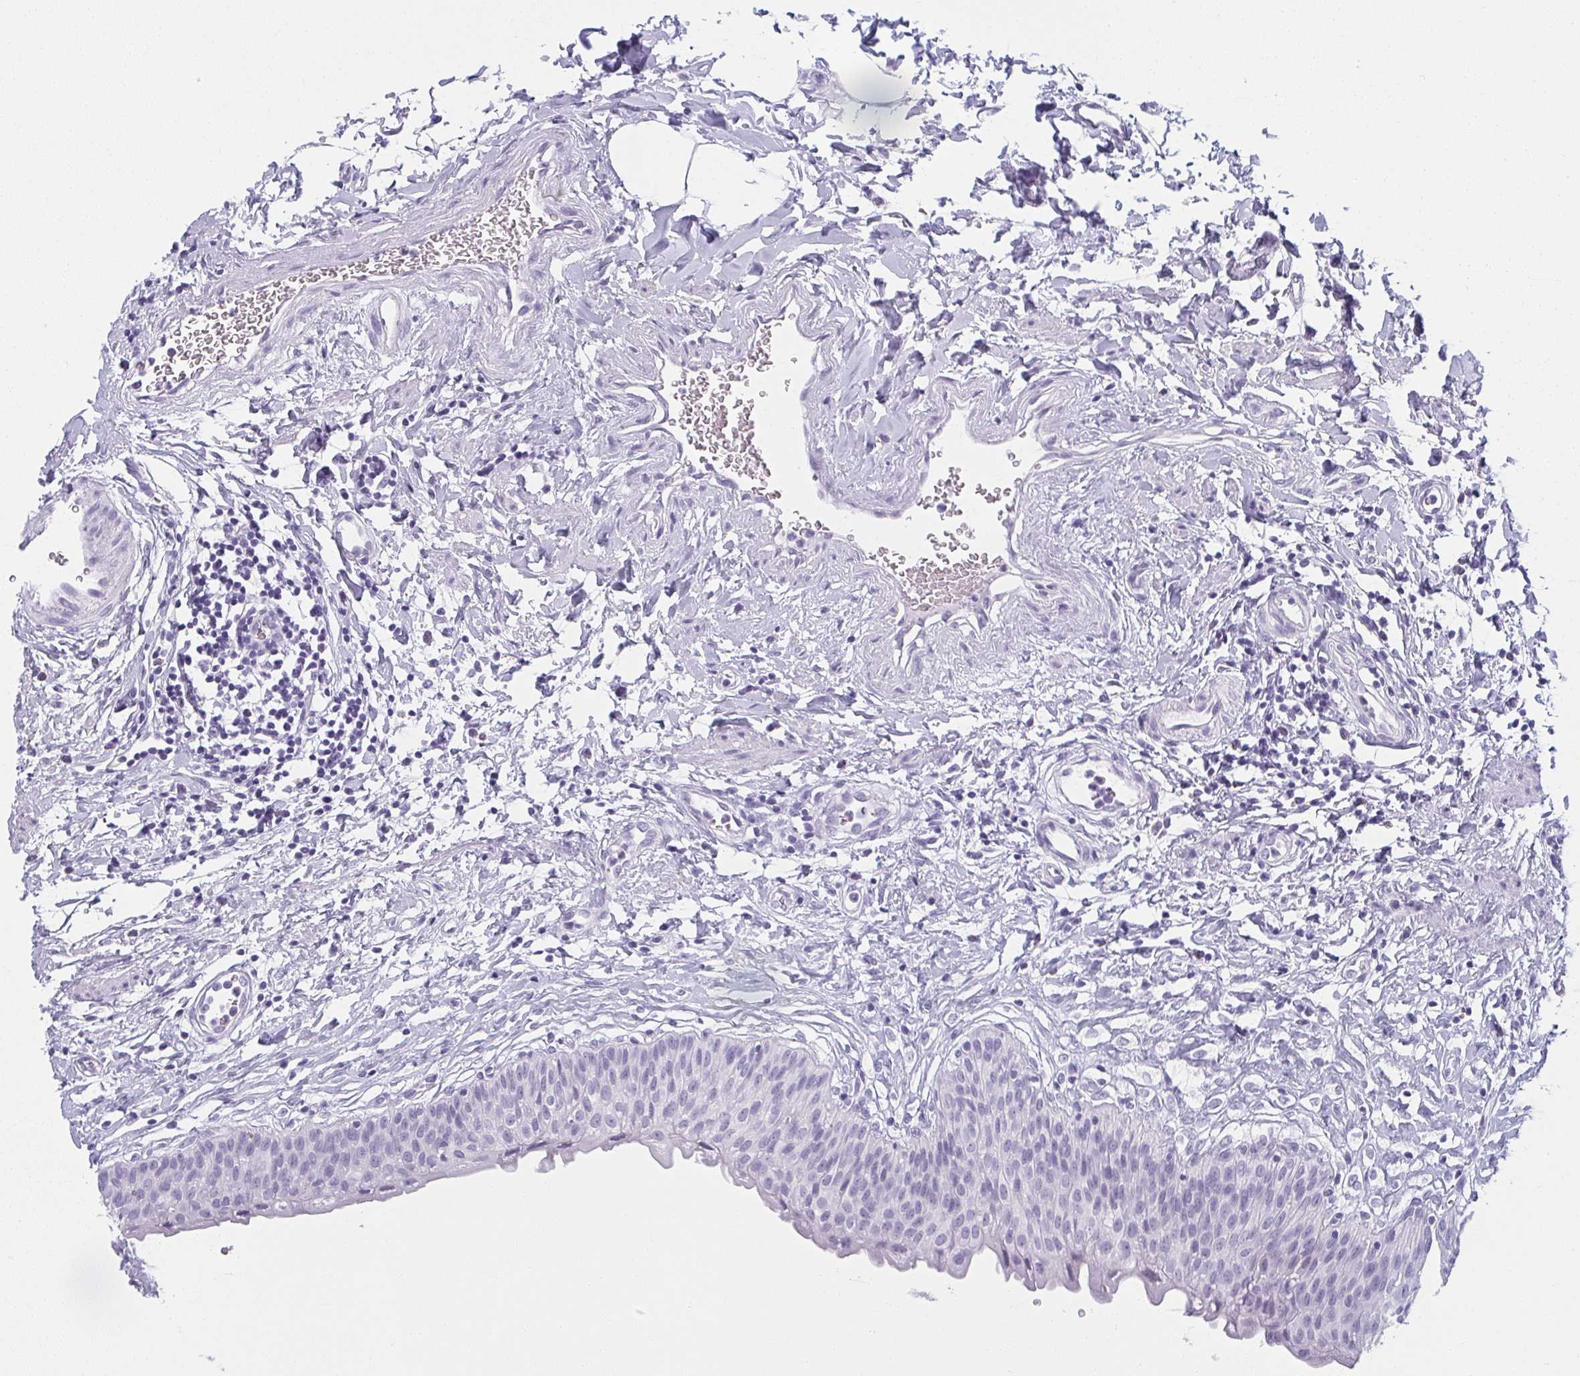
{"staining": {"intensity": "negative", "quantity": "none", "location": "none"}, "tissue": "urinary bladder", "cell_type": "Urothelial cells", "image_type": "normal", "snomed": [{"axis": "morphology", "description": "Normal tissue, NOS"}, {"axis": "topography", "description": "Urinary bladder"}], "caption": "Immunohistochemistry (IHC) photomicrograph of normal urinary bladder: urinary bladder stained with DAB displays no significant protein staining in urothelial cells.", "gene": "MOBP", "patient": {"sex": "male", "age": 55}}